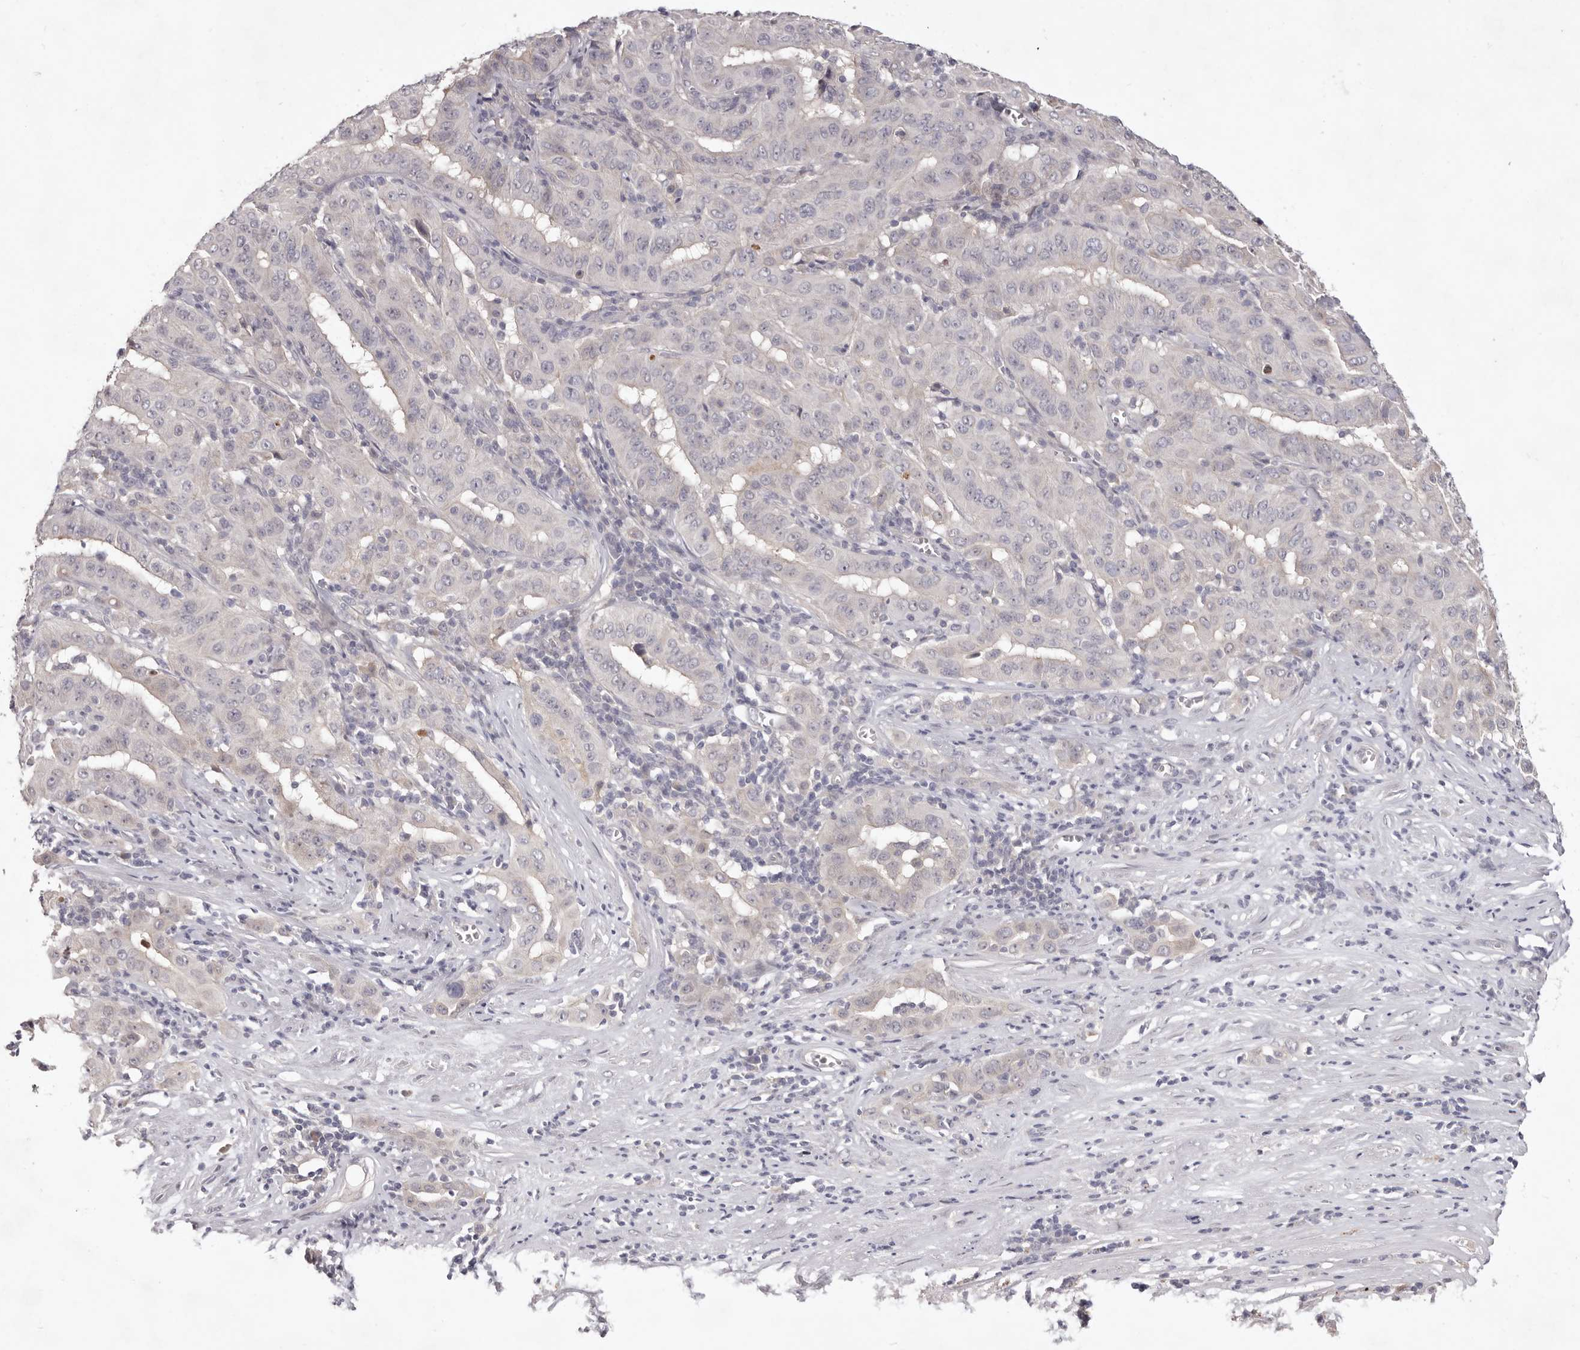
{"staining": {"intensity": "negative", "quantity": "none", "location": "none"}, "tissue": "pancreatic cancer", "cell_type": "Tumor cells", "image_type": "cancer", "snomed": [{"axis": "morphology", "description": "Adenocarcinoma, NOS"}, {"axis": "topography", "description": "Pancreas"}], "caption": "This is a histopathology image of immunohistochemistry (IHC) staining of adenocarcinoma (pancreatic), which shows no expression in tumor cells.", "gene": "GARNL3", "patient": {"sex": "male", "age": 63}}